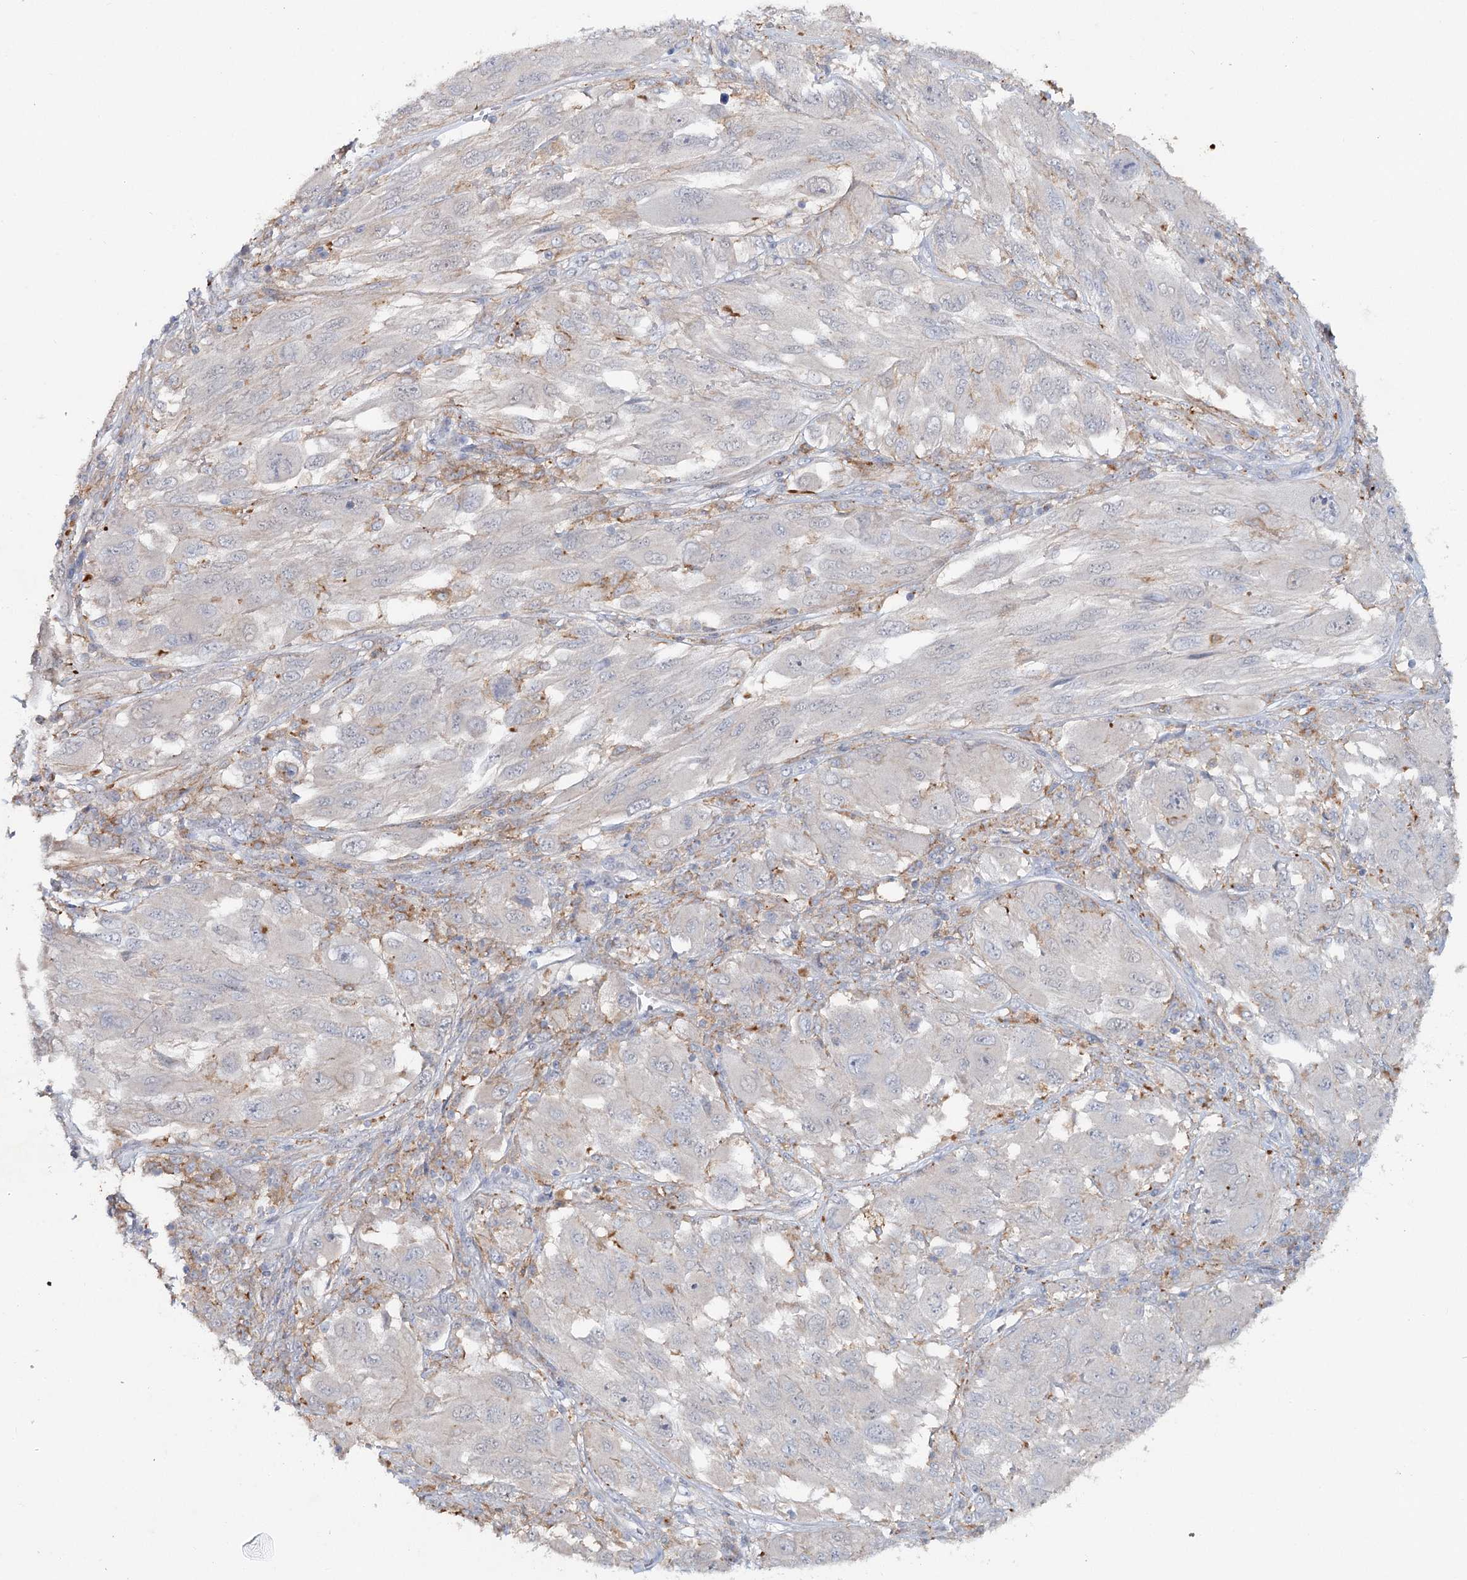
{"staining": {"intensity": "negative", "quantity": "none", "location": "none"}, "tissue": "melanoma", "cell_type": "Tumor cells", "image_type": "cancer", "snomed": [{"axis": "morphology", "description": "Malignant melanoma, NOS"}, {"axis": "topography", "description": "Skin"}], "caption": "Immunohistochemical staining of human malignant melanoma reveals no significant staining in tumor cells.", "gene": "ALDH3B1", "patient": {"sex": "female", "age": 91}}